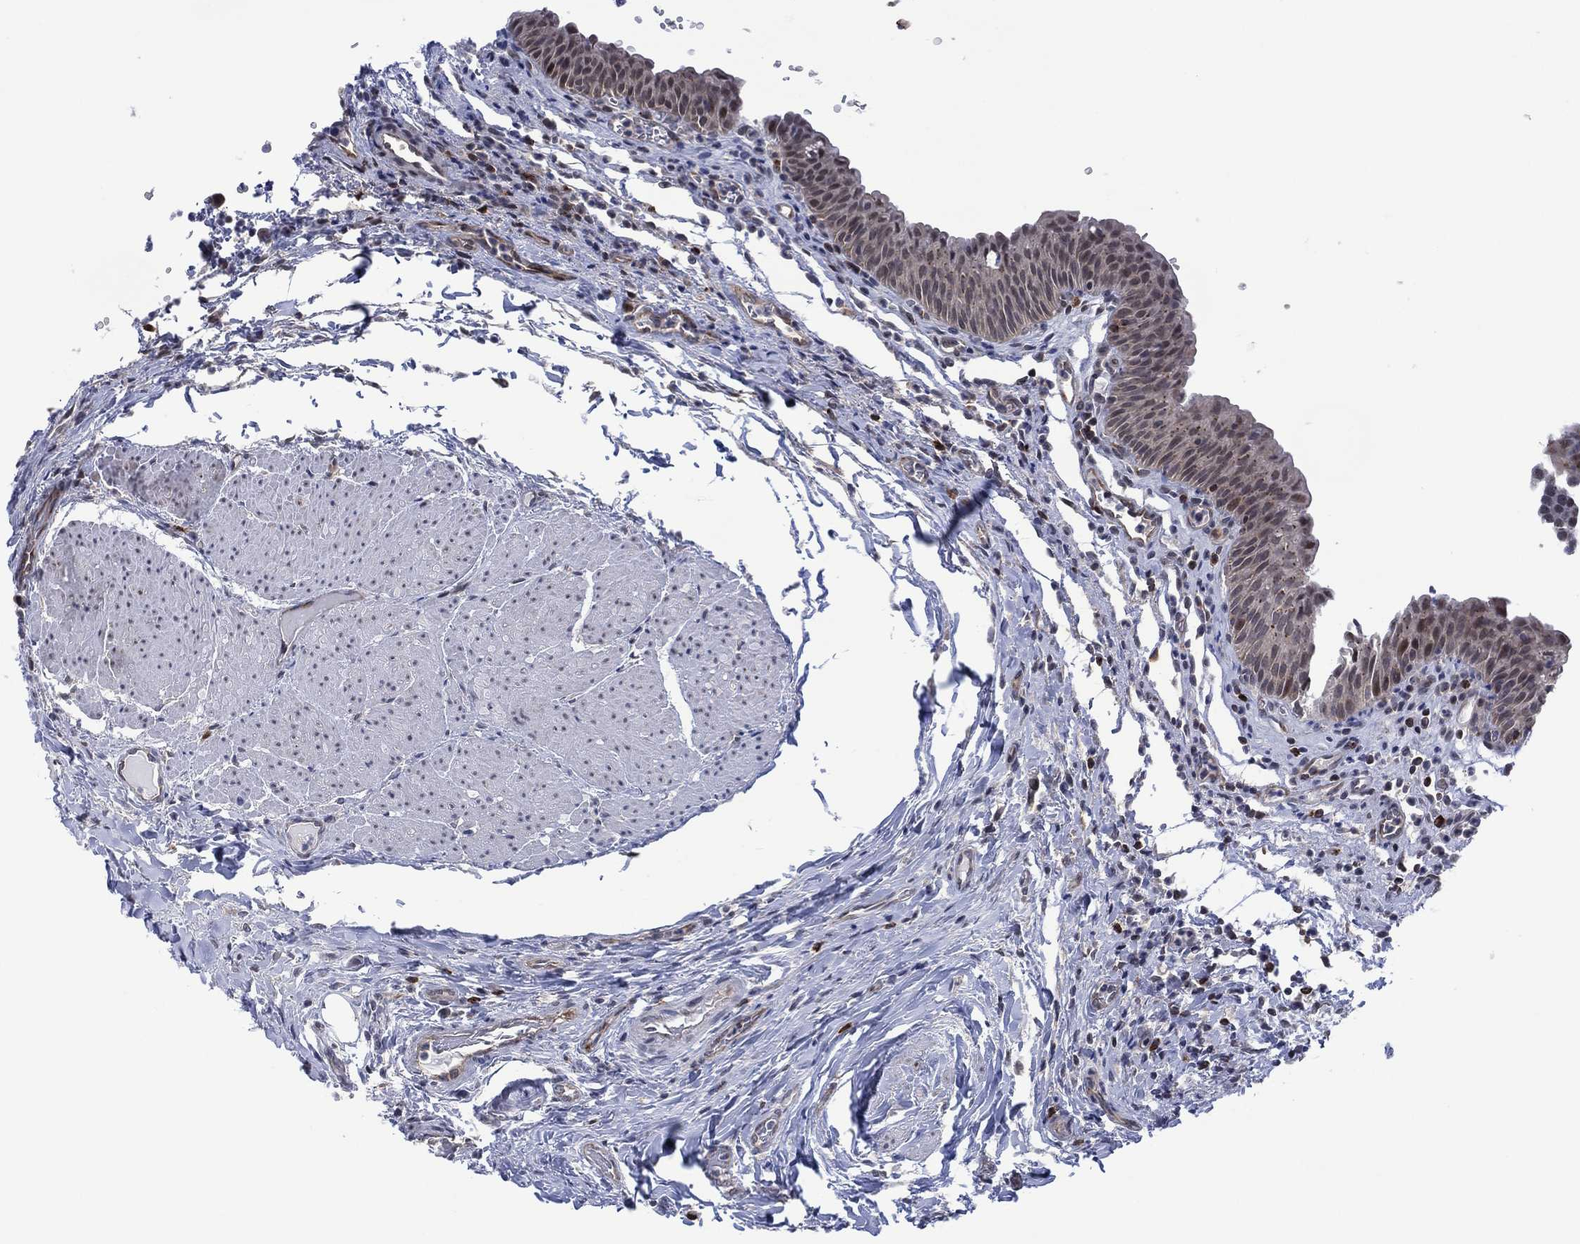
{"staining": {"intensity": "weak", "quantity": "<25%", "location": "nuclear"}, "tissue": "urinary bladder", "cell_type": "Urothelial cells", "image_type": "normal", "snomed": [{"axis": "morphology", "description": "Normal tissue, NOS"}, {"axis": "topography", "description": "Urinary bladder"}], "caption": "Immunohistochemical staining of normal human urinary bladder demonstrates no significant positivity in urothelial cells. (DAB (3,3'-diaminobenzidine) immunohistochemistry, high magnification).", "gene": "DPP4", "patient": {"sex": "male", "age": 66}}